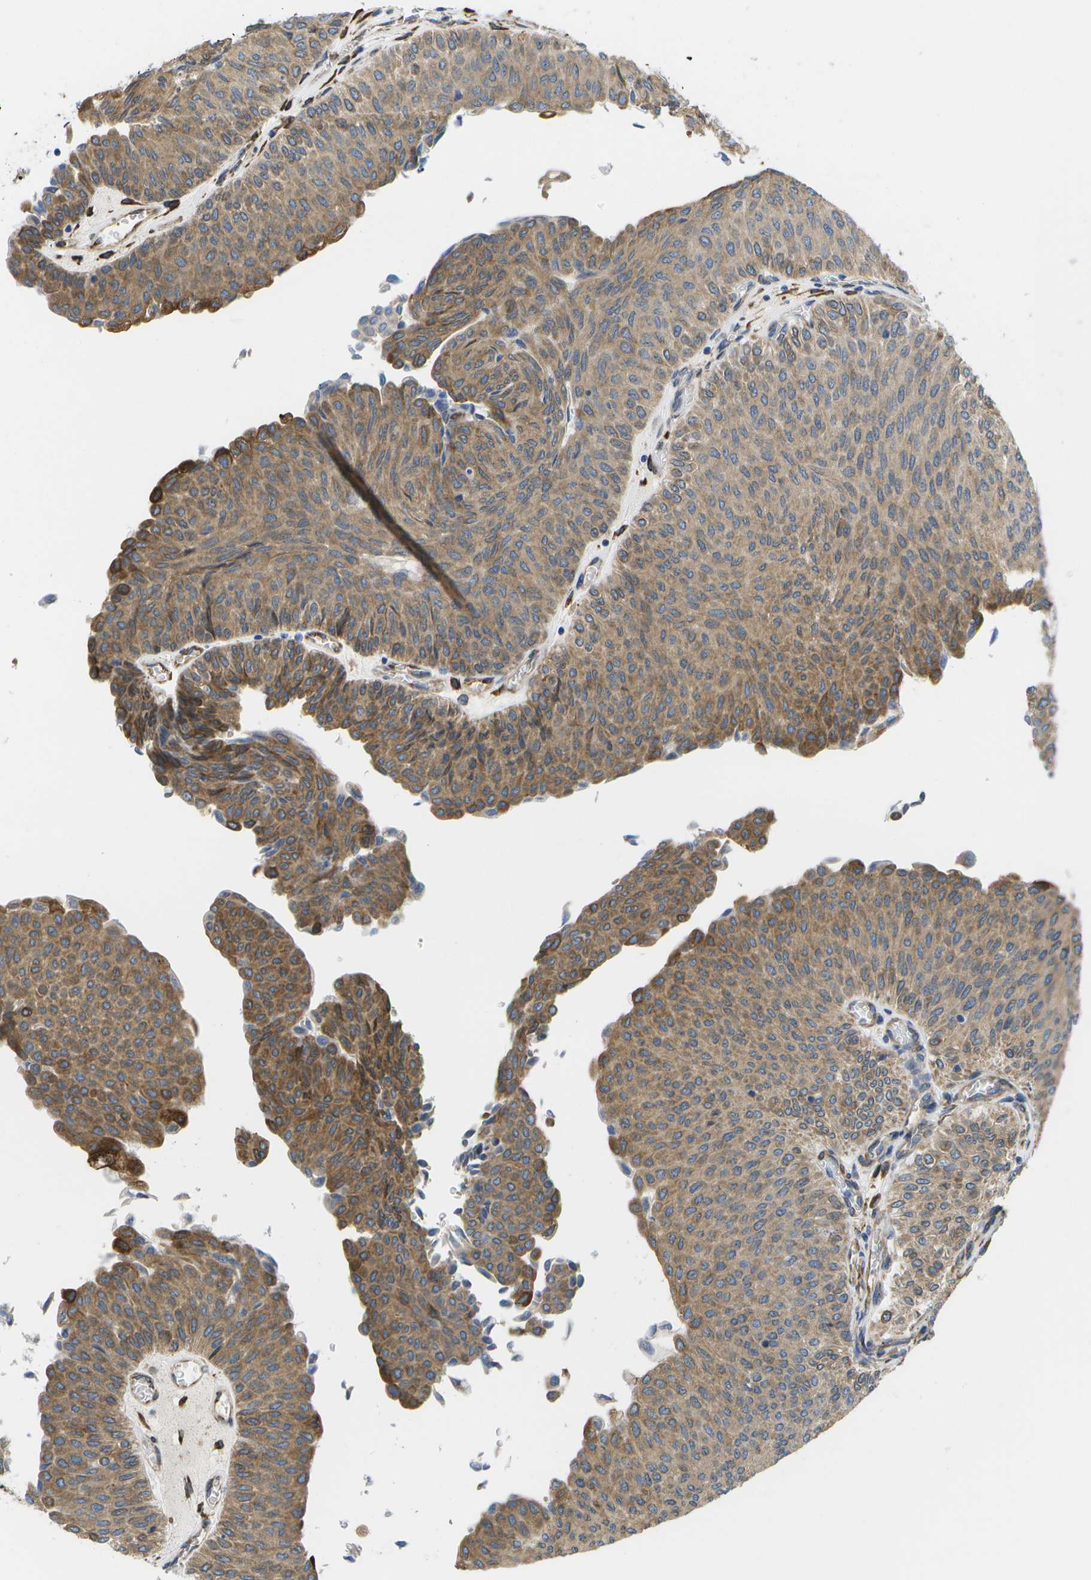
{"staining": {"intensity": "moderate", "quantity": ">75%", "location": "cytoplasmic/membranous"}, "tissue": "urothelial cancer", "cell_type": "Tumor cells", "image_type": "cancer", "snomed": [{"axis": "morphology", "description": "Urothelial carcinoma, Low grade"}, {"axis": "topography", "description": "Urinary bladder"}], "caption": "Protein expression analysis of human low-grade urothelial carcinoma reveals moderate cytoplasmic/membranous expression in about >75% of tumor cells. (DAB (3,3'-diaminobenzidine) IHC with brightfield microscopy, high magnification).", "gene": "ZDHHC17", "patient": {"sex": "male", "age": 78}}